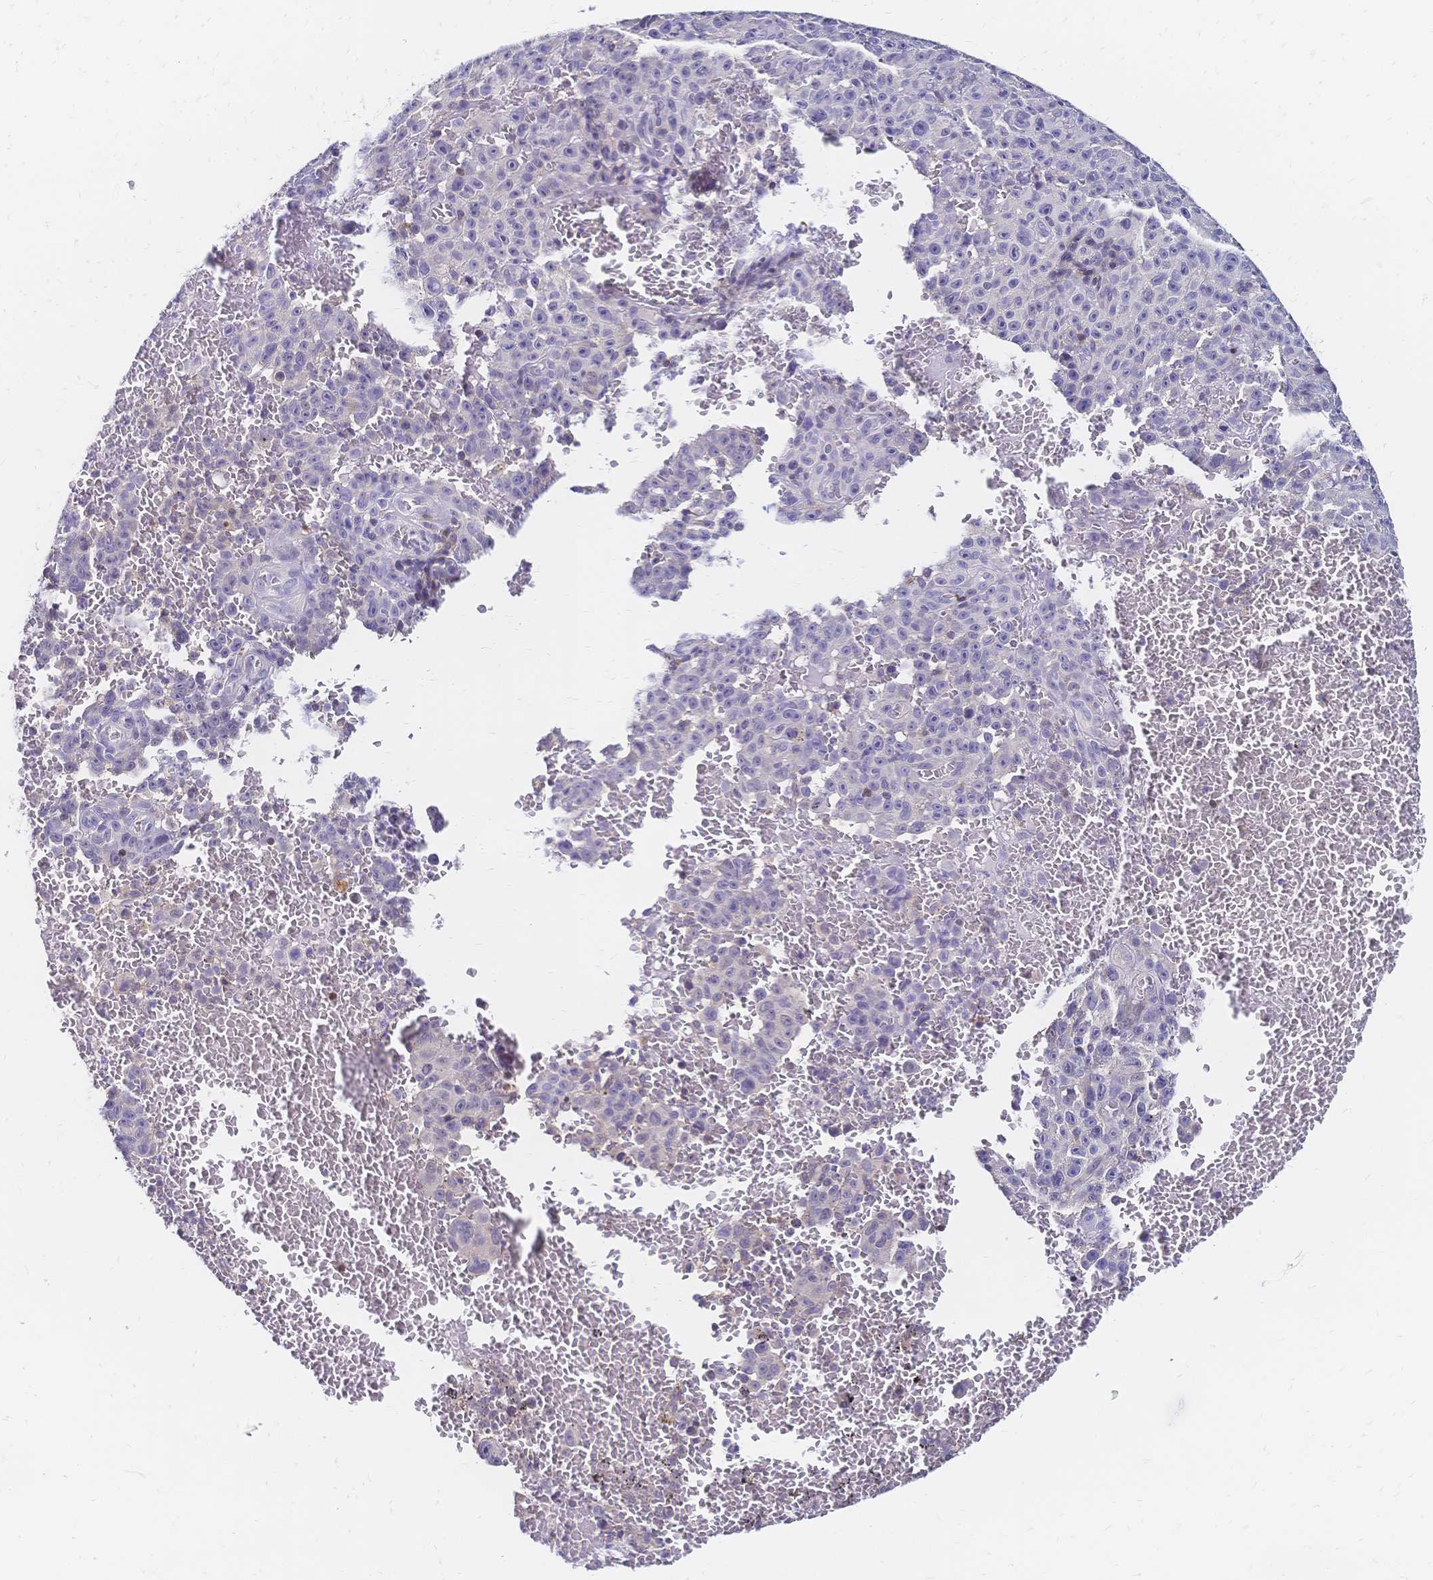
{"staining": {"intensity": "negative", "quantity": "none", "location": "none"}, "tissue": "melanoma", "cell_type": "Tumor cells", "image_type": "cancer", "snomed": [{"axis": "morphology", "description": "Malignant melanoma, NOS"}, {"axis": "topography", "description": "Skin"}], "caption": "A high-resolution photomicrograph shows immunohistochemistry (IHC) staining of melanoma, which reveals no significant expression in tumor cells. (DAB immunohistochemistry (IHC) visualized using brightfield microscopy, high magnification).", "gene": "DTNB", "patient": {"sex": "female", "age": 82}}